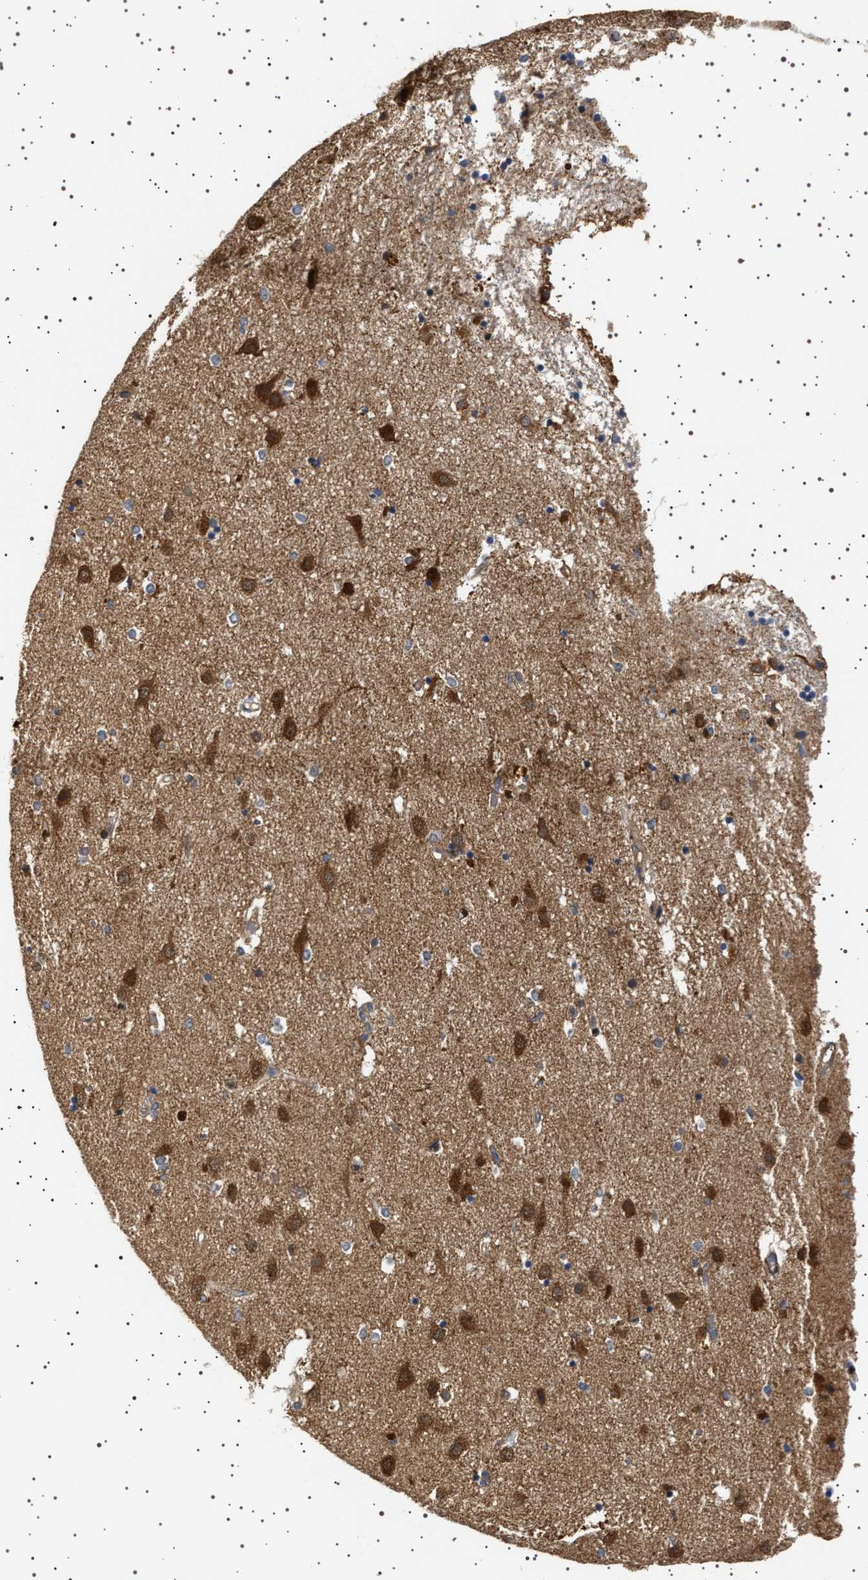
{"staining": {"intensity": "weak", "quantity": "25%-75%", "location": "cytoplasmic/membranous"}, "tissue": "caudate", "cell_type": "Glial cells", "image_type": "normal", "snomed": [{"axis": "morphology", "description": "Normal tissue, NOS"}, {"axis": "topography", "description": "Lateral ventricle wall"}], "caption": "High-power microscopy captured an immunohistochemistry image of unremarkable caudate, revealing weak cytoplasmic/membranous expression in approximately 25%-75% of glial cells. The protein of interest is shown in brown color, while the nuclei are stained blue.", "gene": "GUCY1B1", "patient": {"sex": "male", "age": 70}}